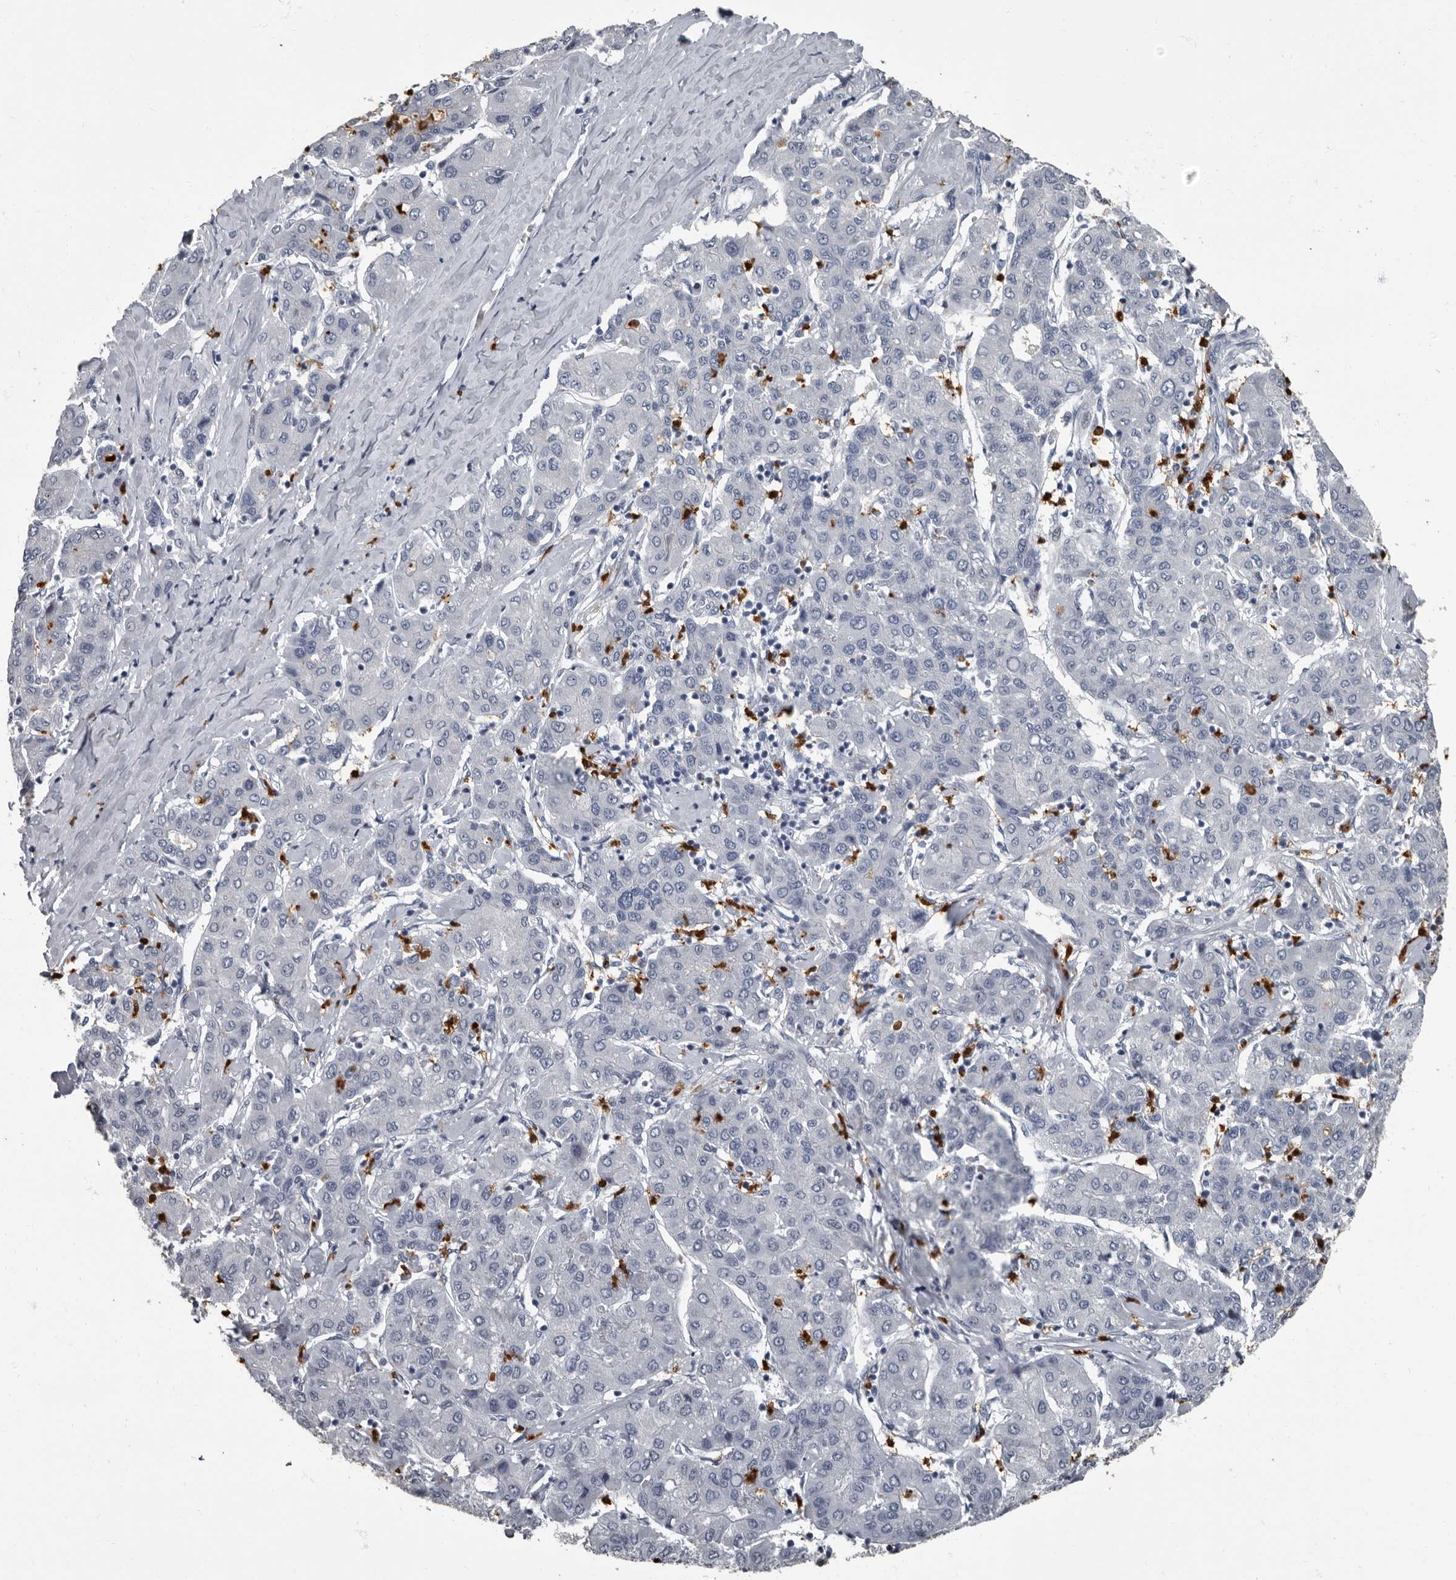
{"staining": {"intensity": "negative", "quantity": "none", "location": "none"}, "tissue": "liver cancer", "cell_type": "Tumor cells", "image_type": "cancer", "snomed": [{"axis": "morphology", "description": "Carcinoma, Hepatocellular, NOS"}, {"axis": "topography", "description": "Liver"}], "caption": "IHC image of neoplastic tissue: human liver cancer (hepatocellular carcinoma) stained with DAB (3,3'-diaminobenzidine) reveals no significant protein expression in tumor cells.", "gene": "TPD52L1", "patient": {"sex": "male", "age": 65}}